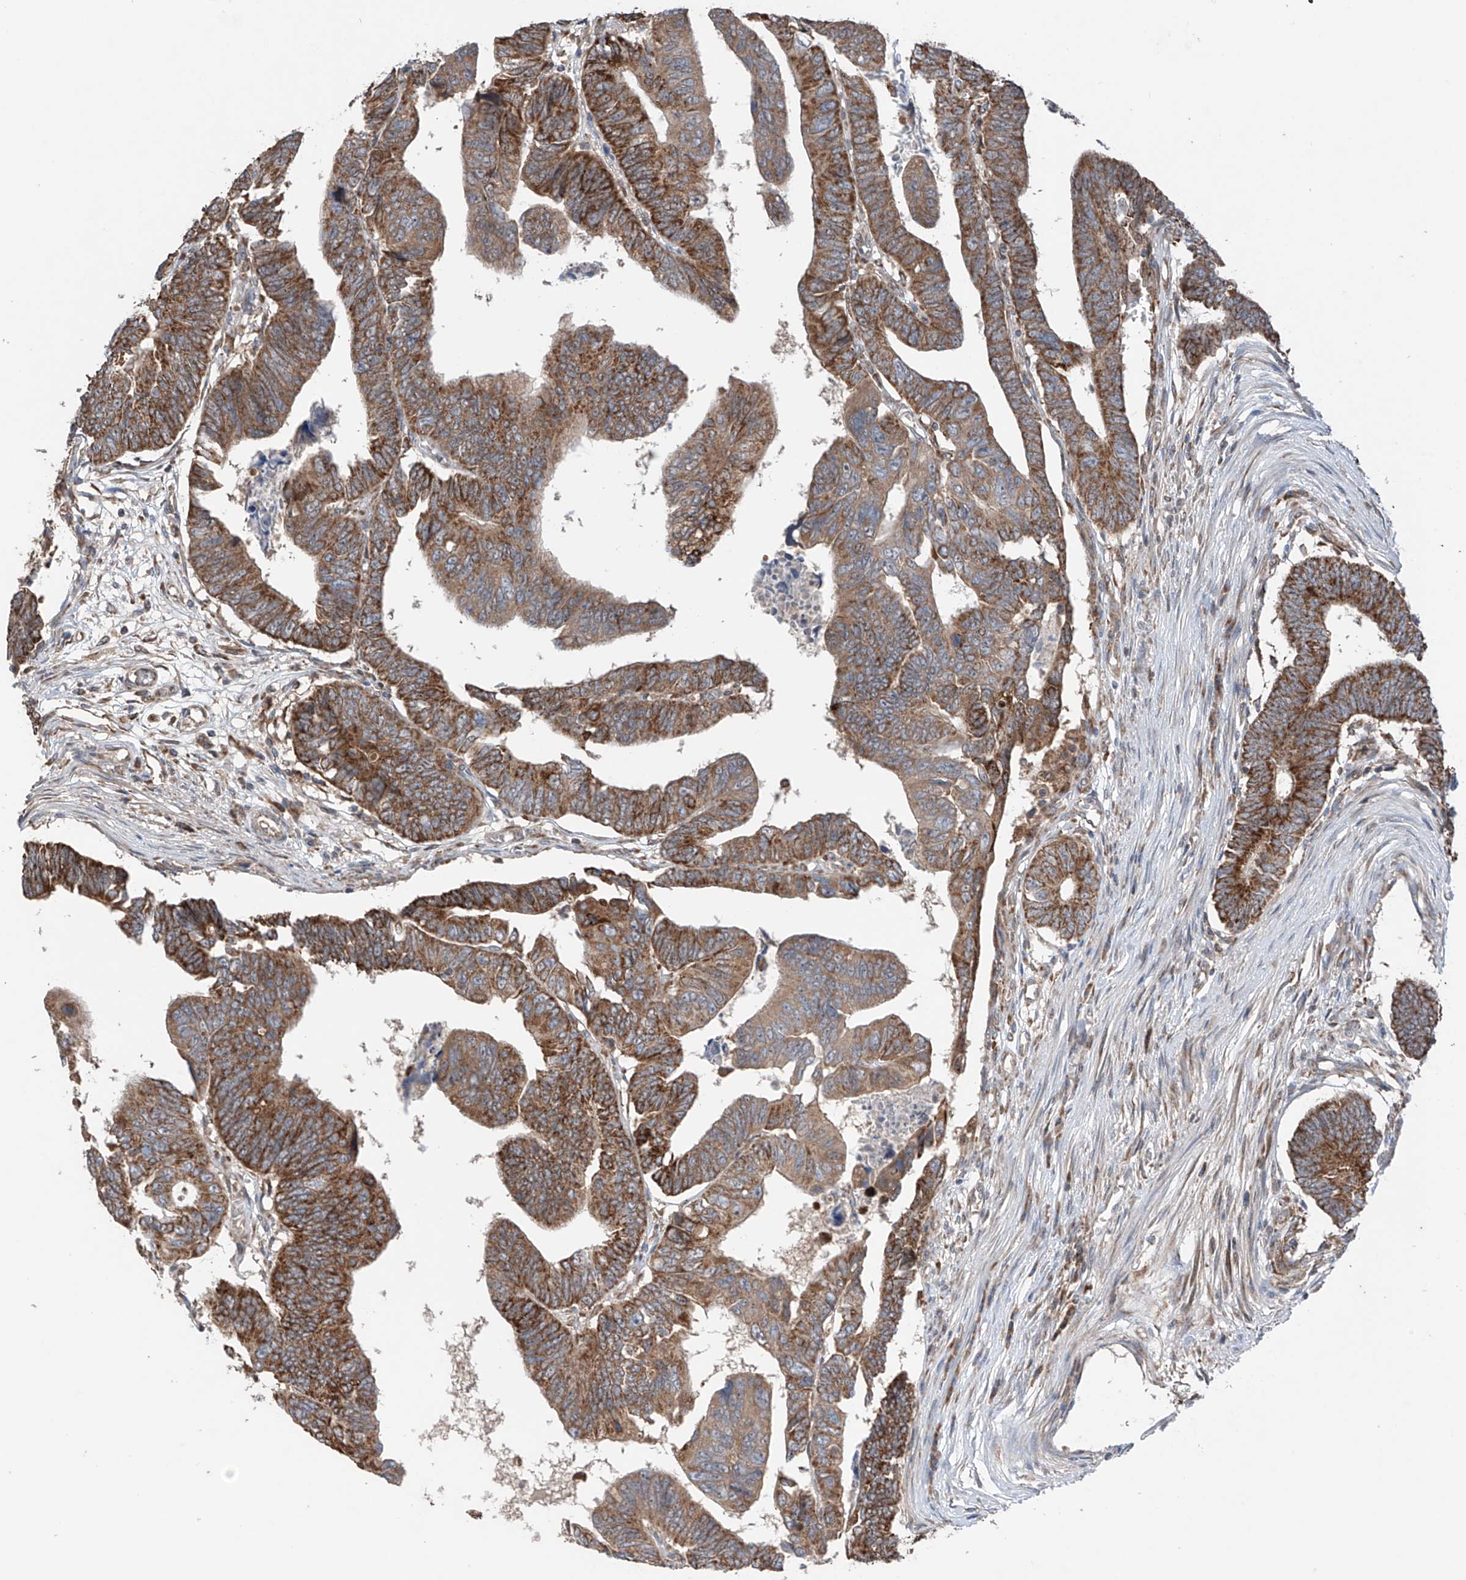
{"staining": {"intensity": "moderate", "quantity": ">75%", "location": "cytoplasmic/membranous"}, "tissue": "colorectal cancer", "cell_type": "Tumor cells", "image_type": "cancer", "snomed": [{"axis": "morphology", "description": "Adenocarcinoma, NOS"}, {"axis": "topography", "description": "Rectum"}], "caption": "The immunohistochemical stain shows moderate cytoplasmic/membranous positivity in tumor cells of colorectal cancer tissue. (IHC, brightfield microscopy, high magnification).", "gene": "SAMD3", "patient": {"sex": "female", "age": 65}}